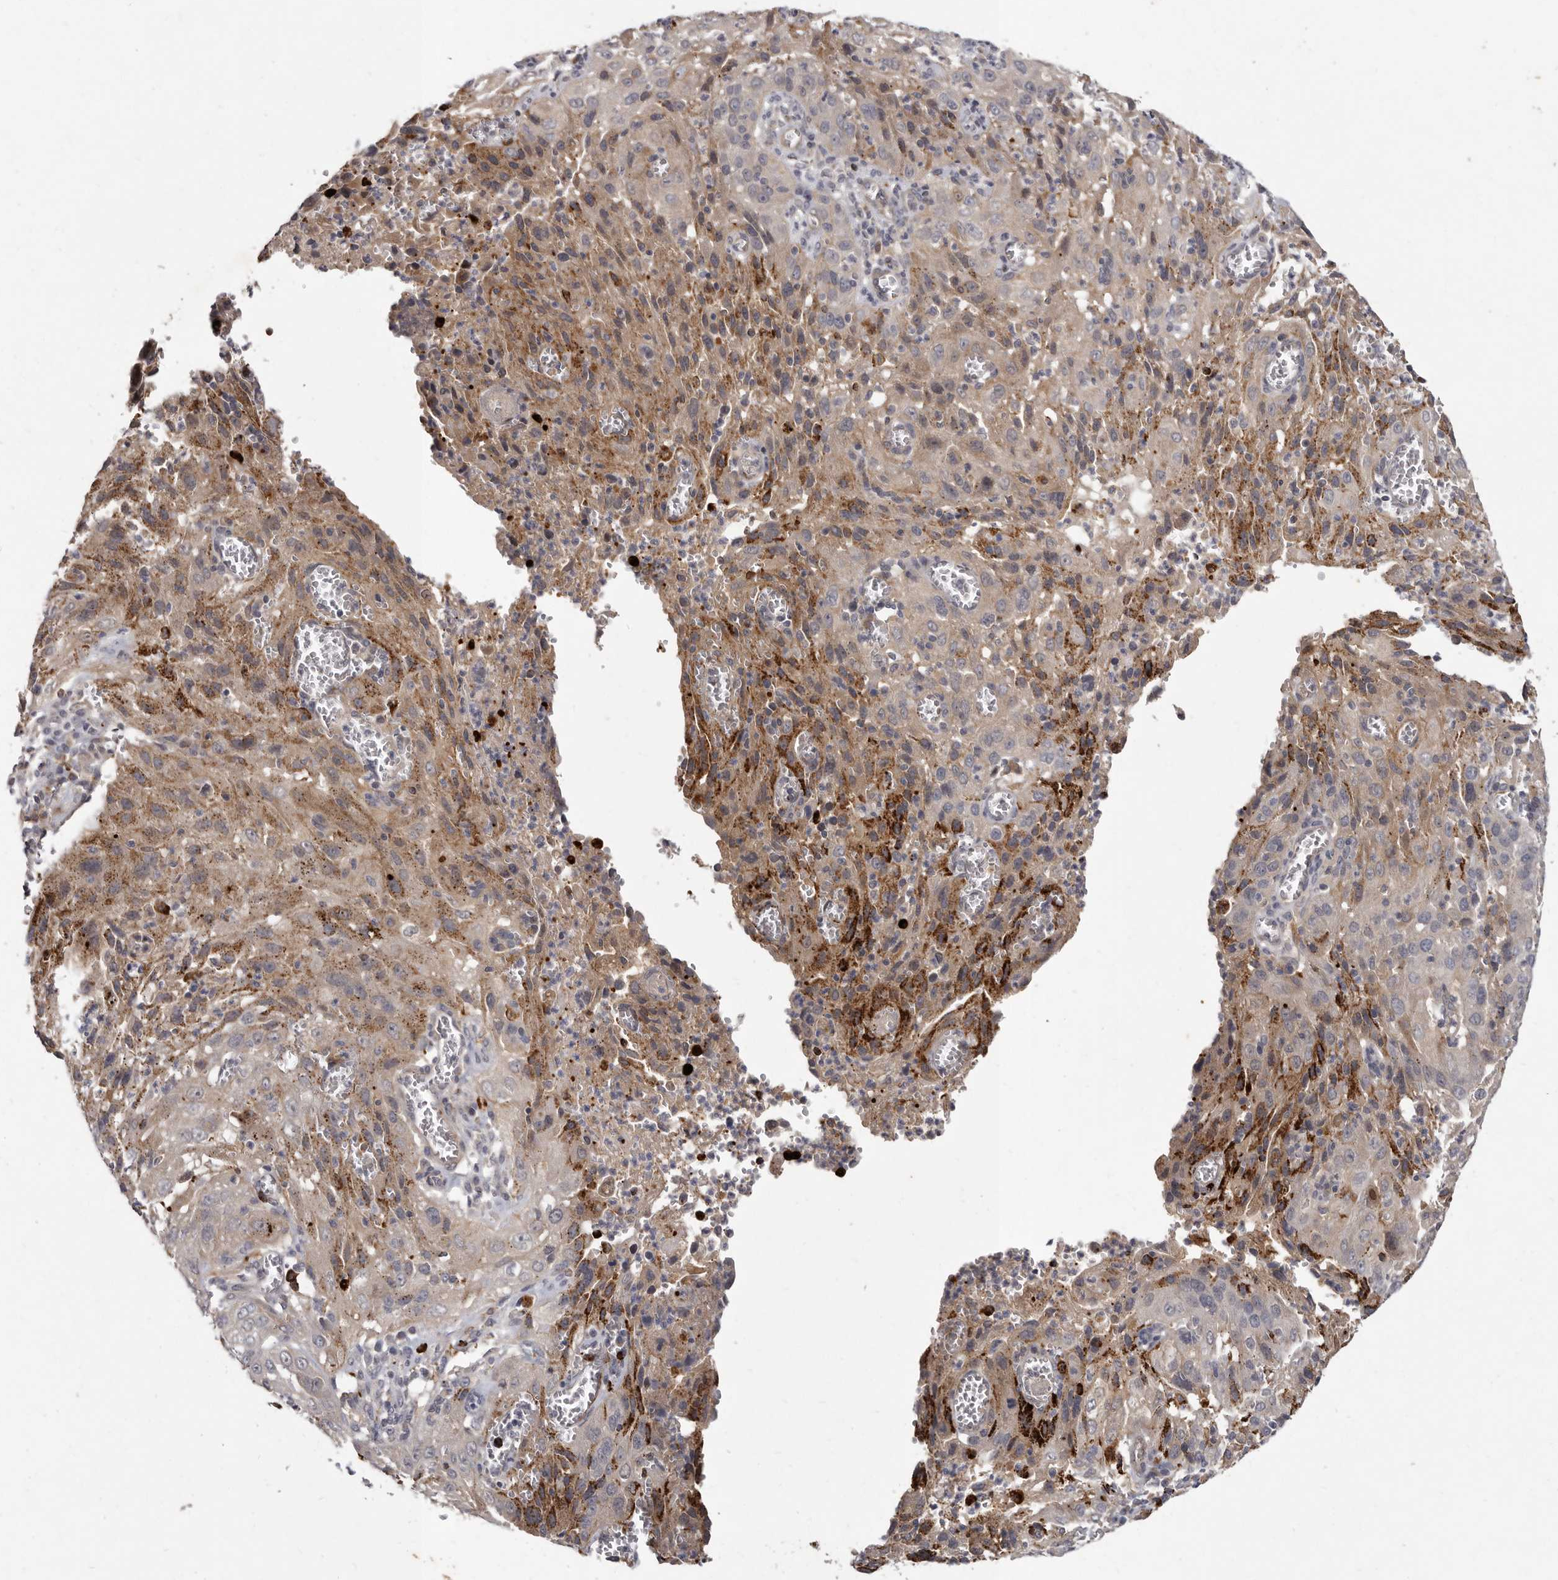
{"staining": {"intensity": "moderate", "quantity": "25%-75%", "location": "cytoplasmic/membranous"}, "tissue": "cervical cancer", "cell_type": "Tumor cells", "image_type": "cancer", "snomed": [{"axis": "morphology", "description": "Squamous cell carcinoma, NOS"}, {"axis": "topography", "description": "Cervix"}], "caption": "This is a histology image of immunohistochemistry (IHC) staining of cervical cancer, which shows moderate expression in the cytoplasmic/membranous of tumor cells.", "gene": "SLC22A1", "patient": {"sex": "female", "age": 32}}